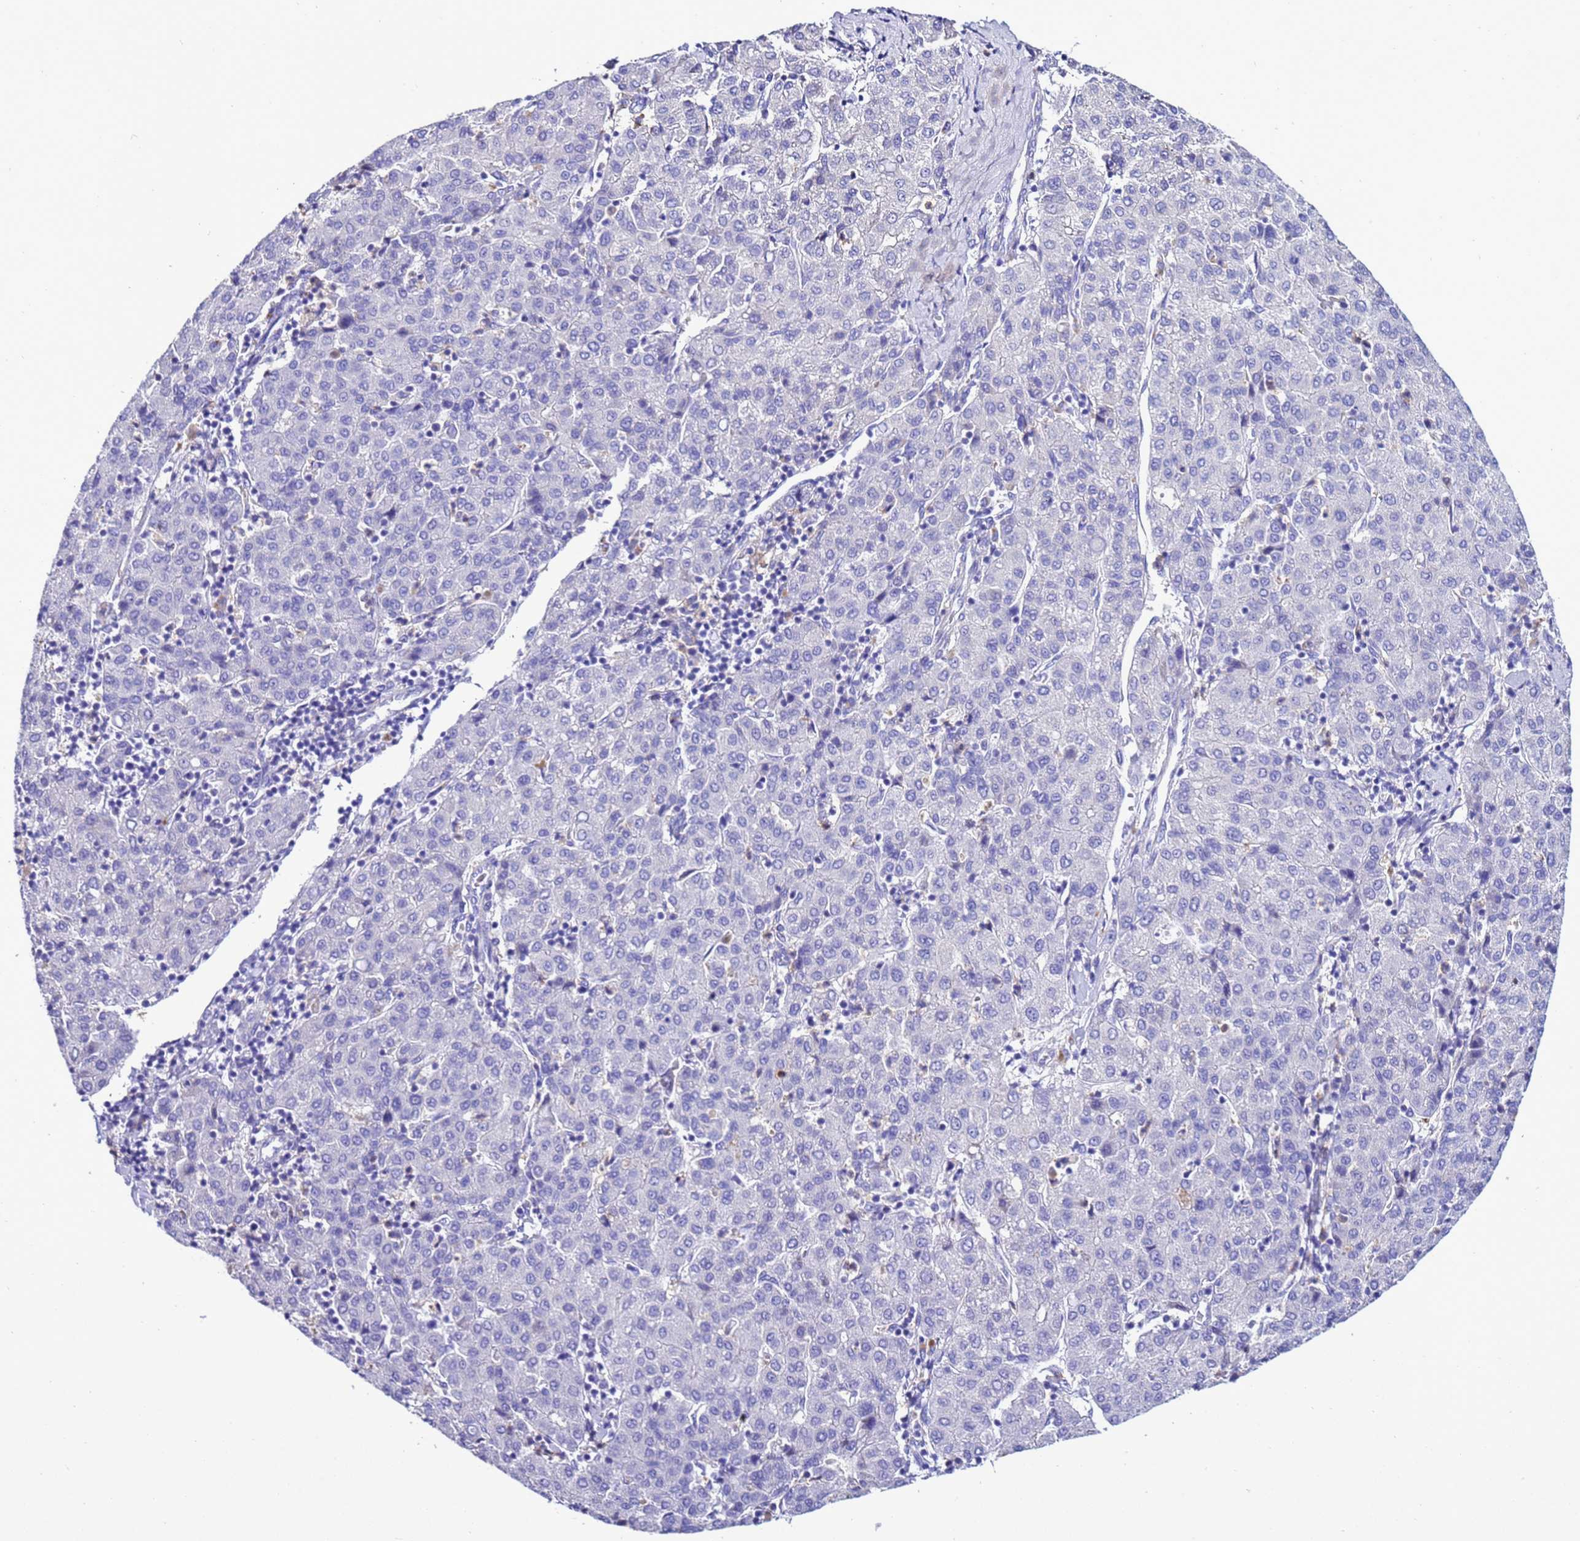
{"staining": {"intensity": "negative", "quantity": "none", "location": "none"}, "tissue": "liver cancer", "cell_type": "Tumor cells", "image_type": "cancer", "snomed": [{"axis": "morphology", "description": "Carcinoma, Hepatocellular, NOS"}, {"axis": "topography", "description": "Liver"}], "caption": "Hepatocellular carcinoma (liver) stained for a protein using IHC shows no expression tumor cells.", "gene": "KICS2", "patient": {"sex": "male", "age": 65}}